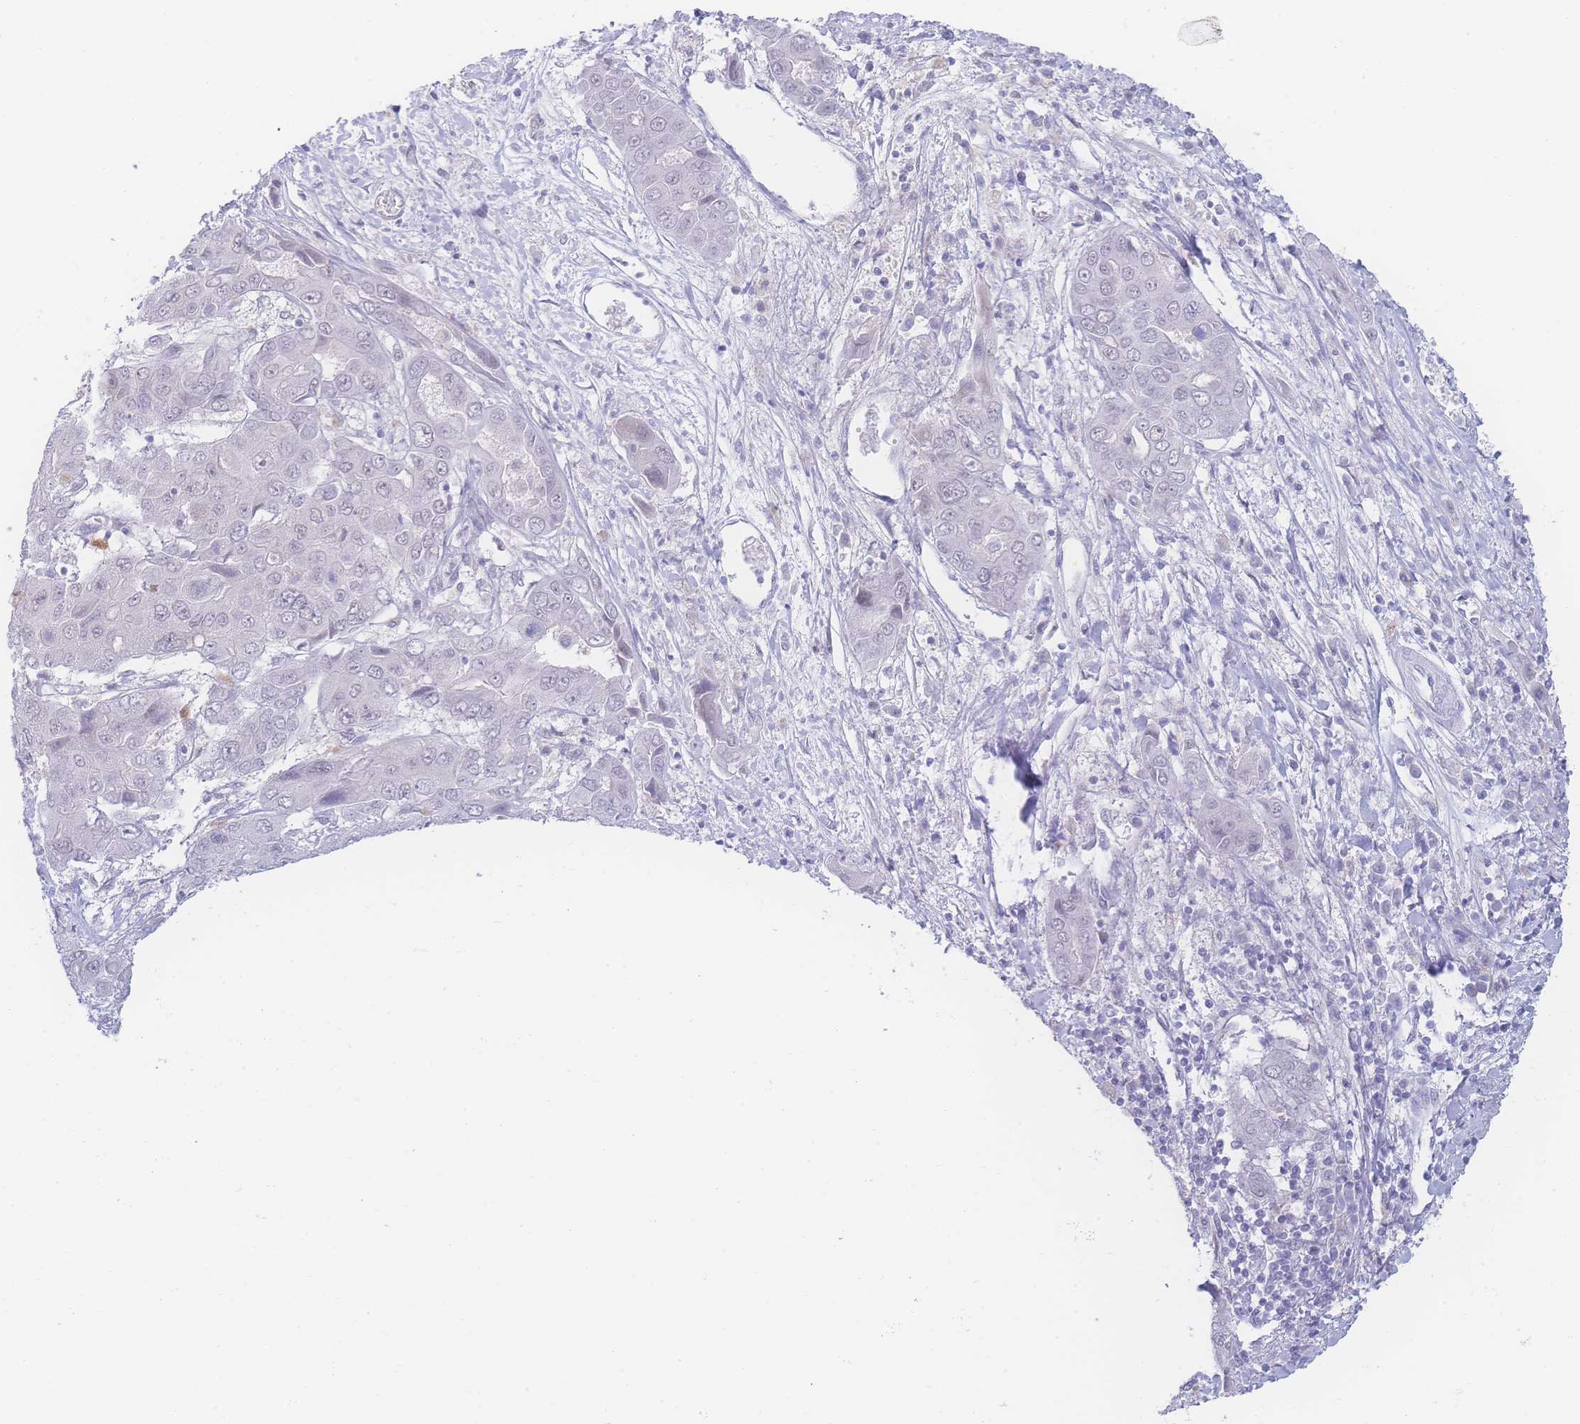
{"staining": {"intensity": "negative", "quantity": "none", "location": "none"}, "tissue": "liver cancer", "cell_type": "Tumor cells", "image_type": "cancer", "snomed": [{"axis": "morphology", "description": "Cholangiocarcinoma"}, {"axis": "topography", "description": "Liver"}], "caption": "High power microscopy micrograph of an IHC histopathology image of liver cancer, revealing no significant expression in tumor cells. (IHC, brightfield microscopy, high magnification).", "gene": "PRSS22", "patient": {"sex": "male", "age": 67}}